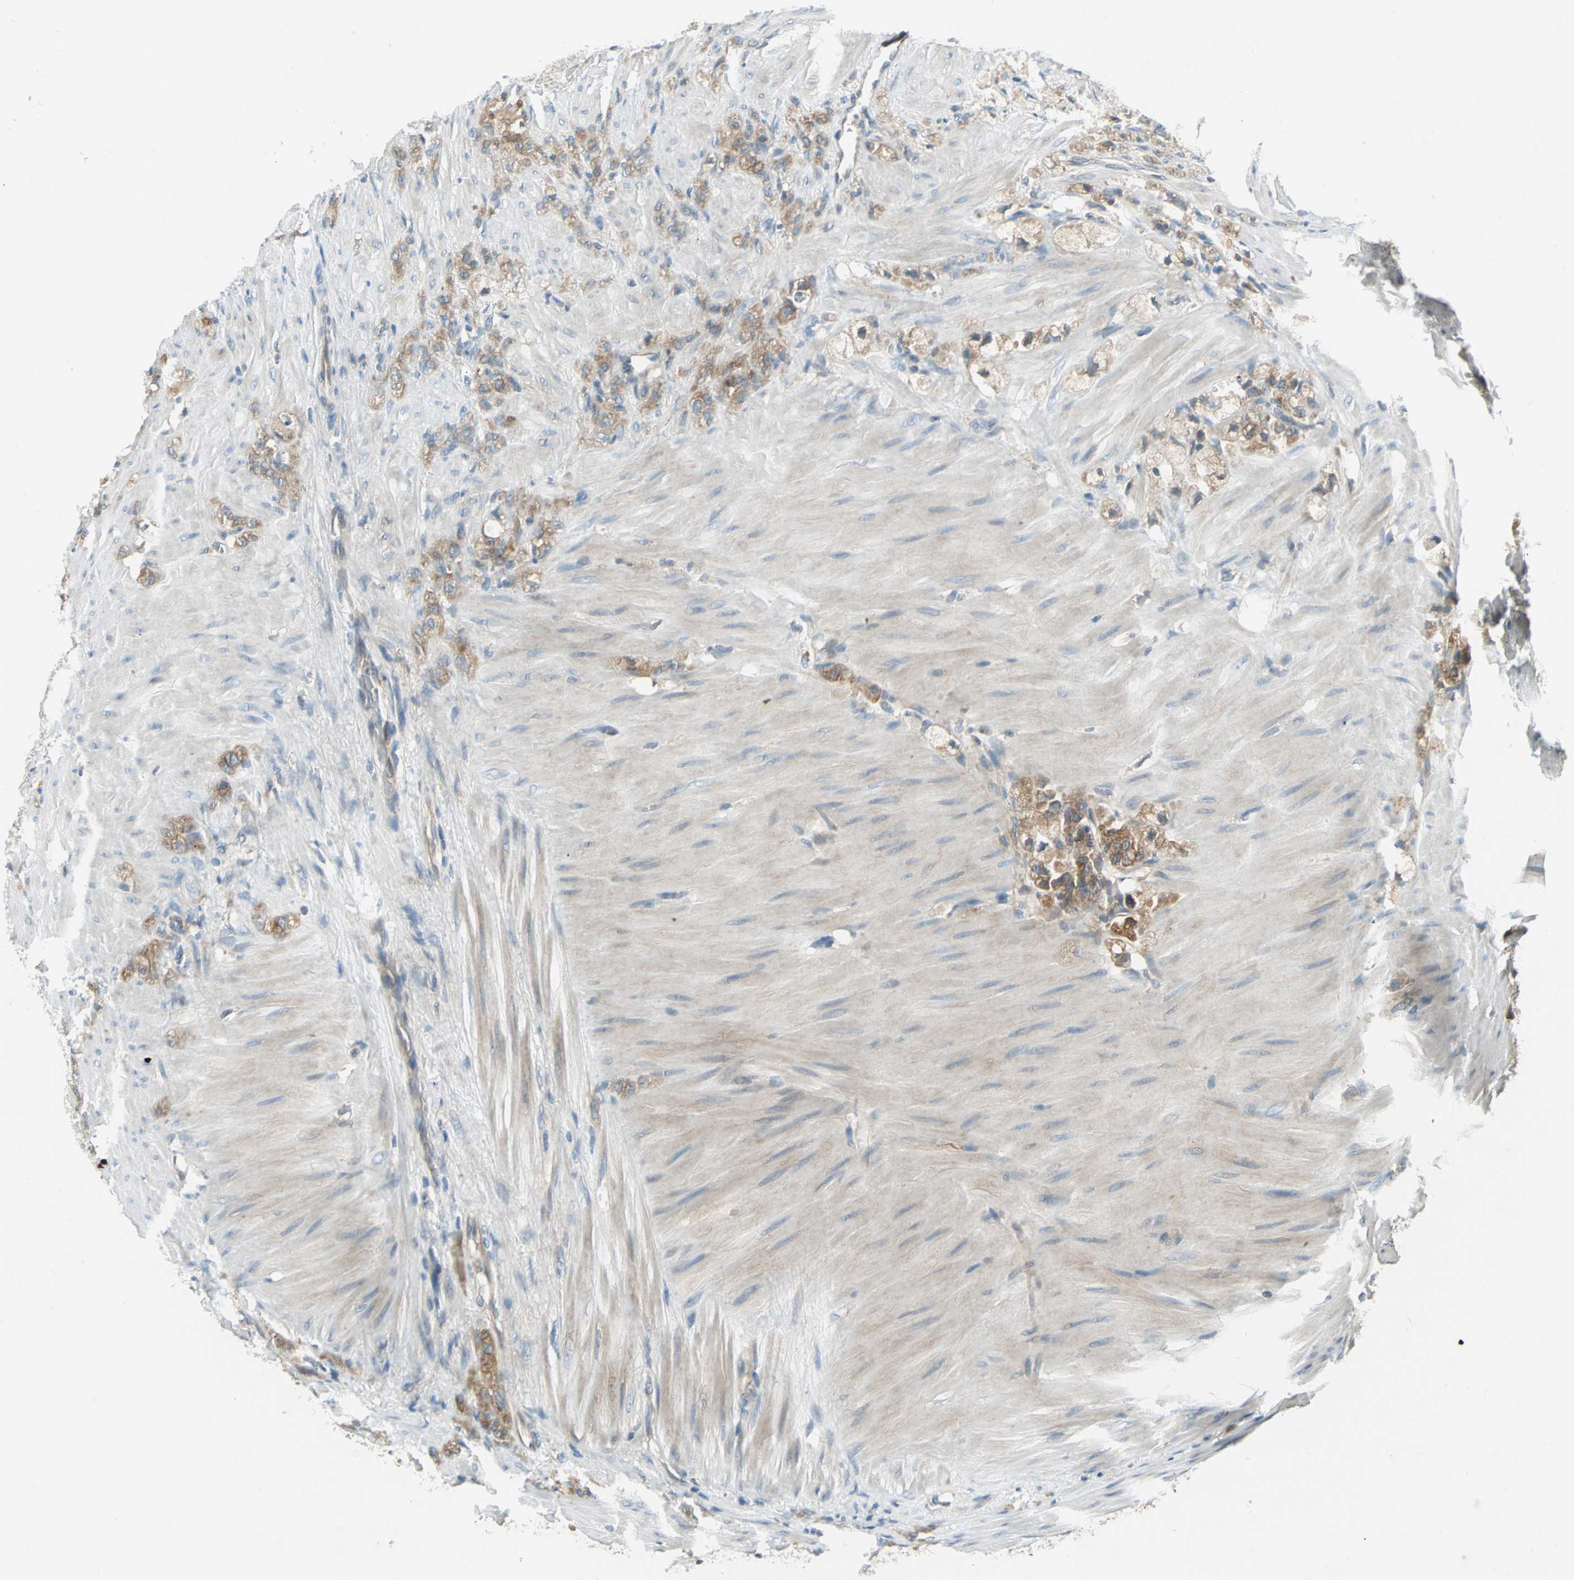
{"staining": {"intensity": "moderate", "quantity": ">75%", "location": "cytoplasmic/membranous"}, "tissue": "stomach cancer", "cell_type": "Tumor cells", "image_type": "cancer", "snomed": [{"axis": "morphology", "description": "Adenocarcinoma, NOS"}, {"axis": "topography", "description": "Stomach"}], "caption": "The immunohistochemical stain labels moderate cytoplasmic/membranous staining in tumor cells of stomach cancer (adenocarcinoma) tissue.", "gene": "PRKAA1", "patient": {"sex": "male", "age": 82}}